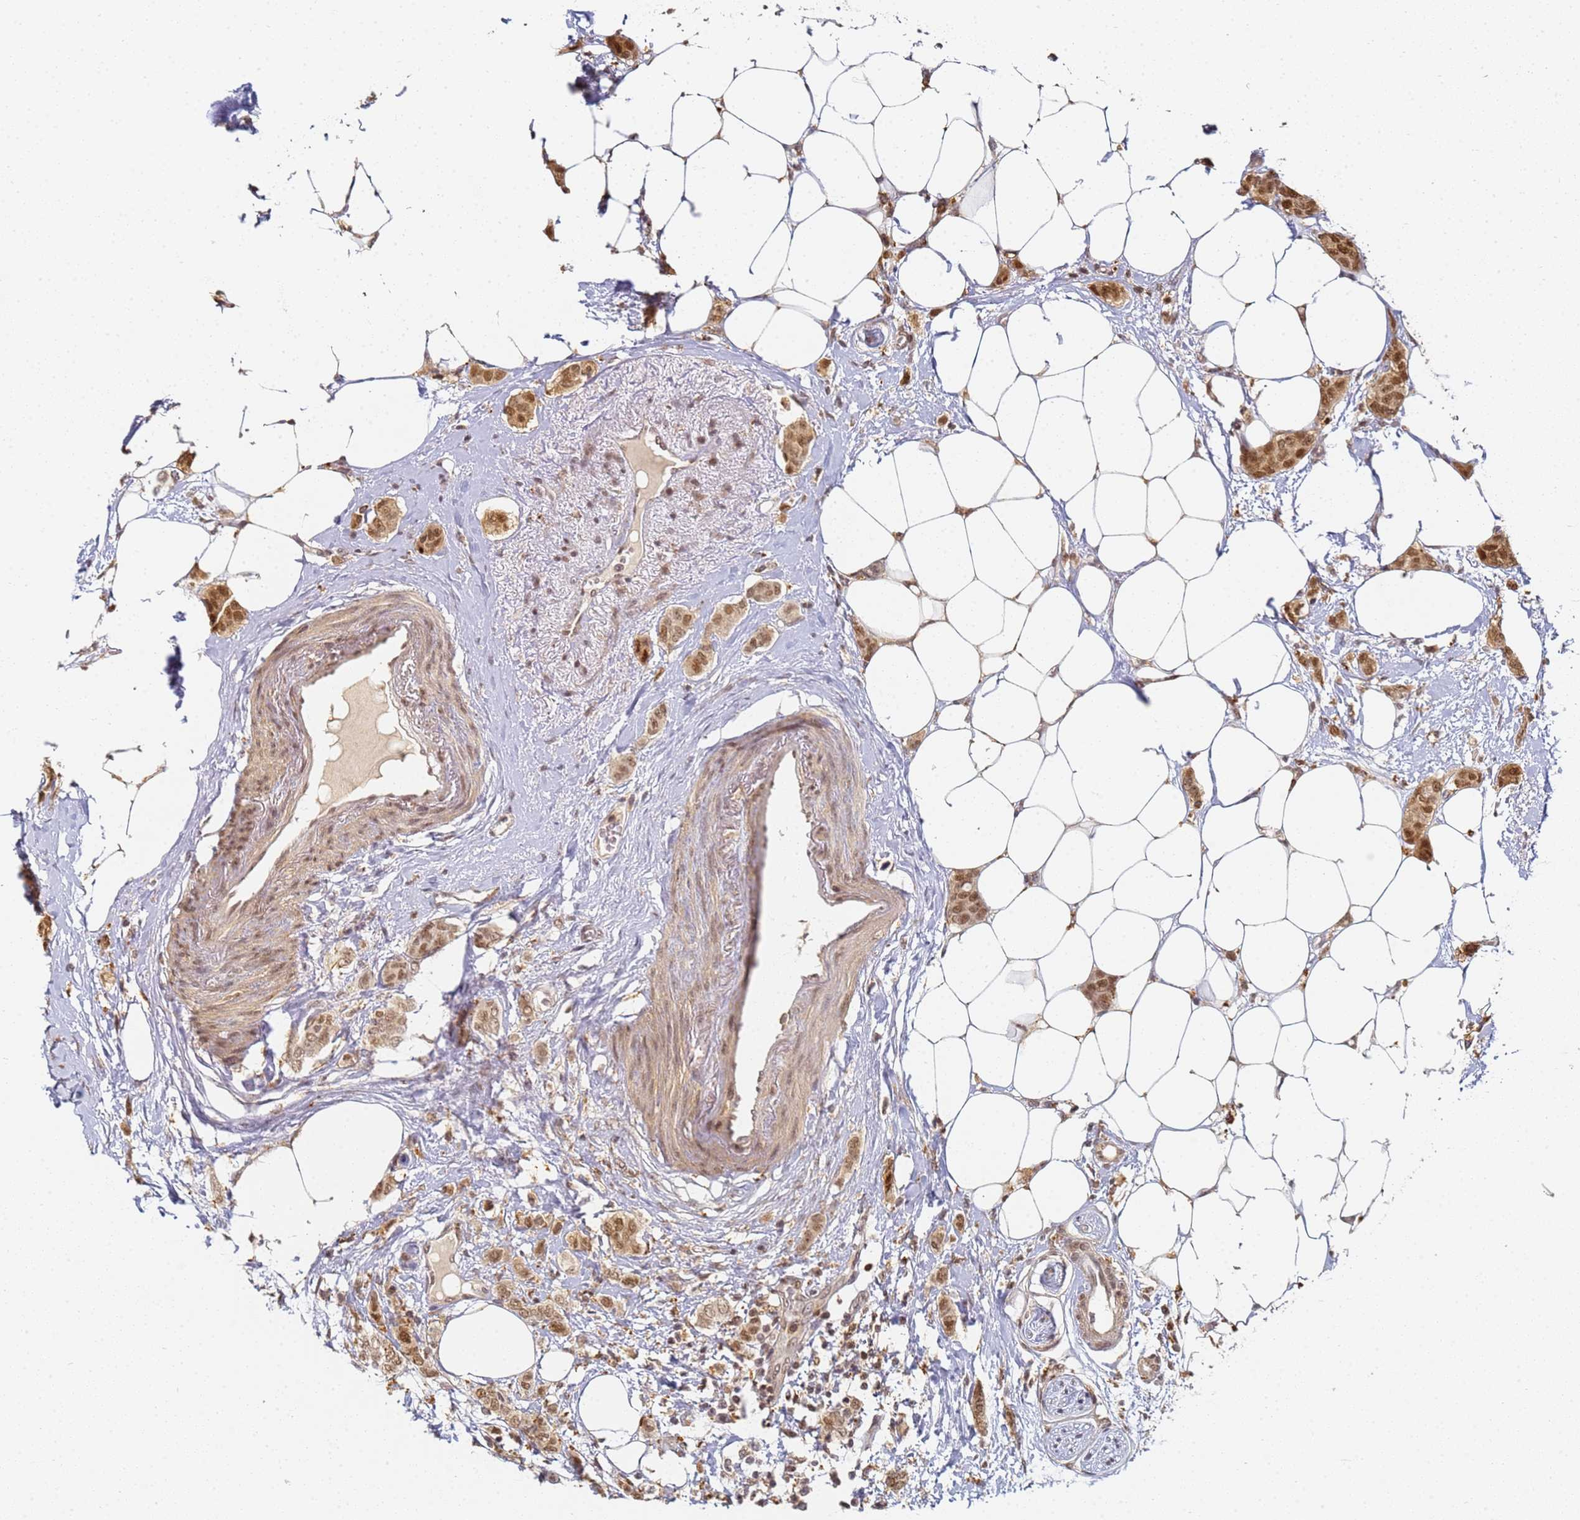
{"staining": {"intensity": "moderate", "quantity": ">75%", "location": "nuclear"}, "tissue": "breast cancer", "cell_type": "Tumor cells", "image_type": "cancer", "snomed": [{"axis": "morphology", "description": "Duct carcinoma"}, {"axis": "topography", "description": "Breast"}], "caption": "This photomicrograph displays immunohistochemistry (IHC) staining of breast invasive ductal carcinoma, with medium moderate nuclear expression in about >75% of tumor cells.", "gene": "HMCES", "patient": {"sex": "female", "age": 72}}